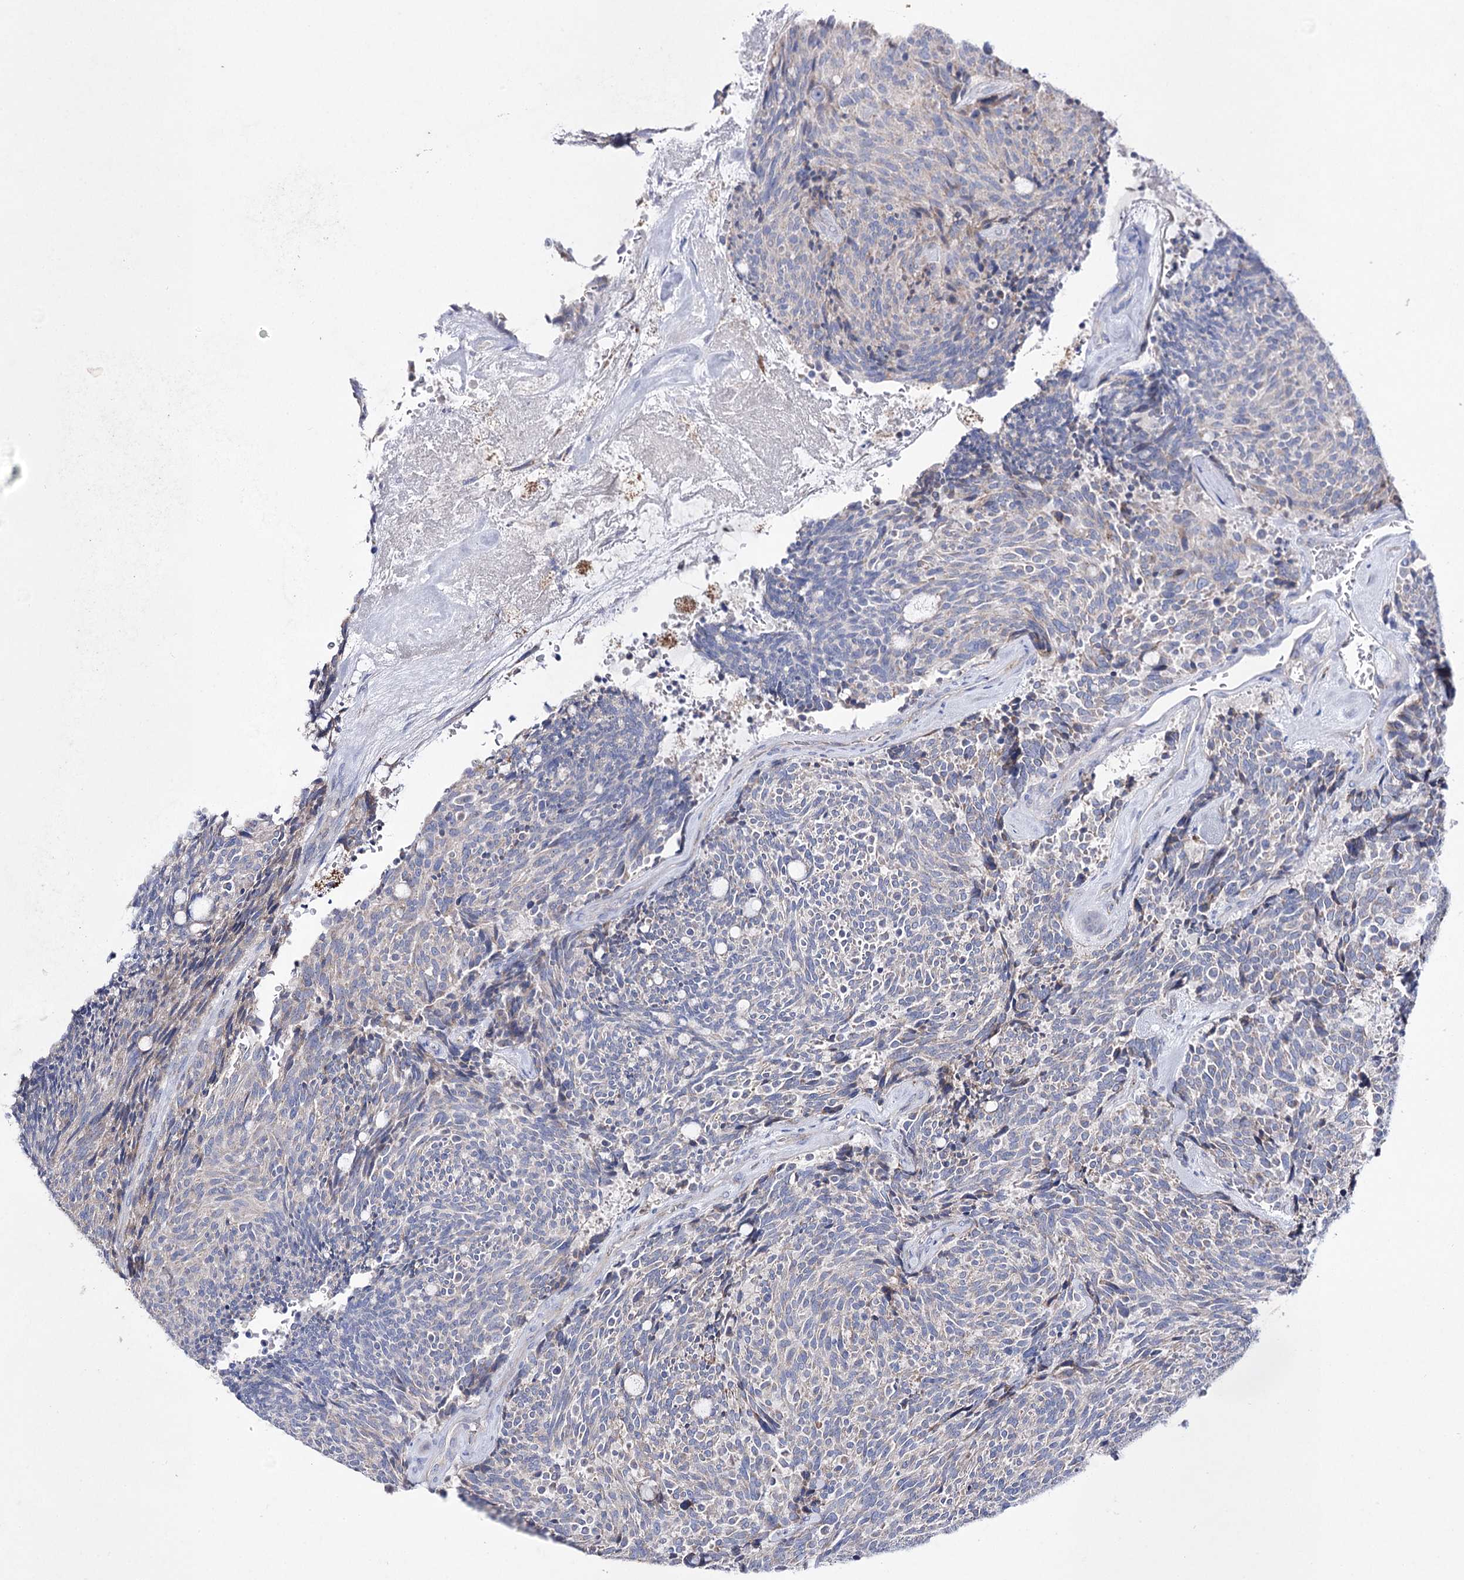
{"staining": {"intensity": "negative", "quantity": "none", "location": "none"}, "tissue": "carcinoid", "cell_type": "Tumor cells", "image_type": "cancer", "snomed": [{"axis": "morphology", "description": "Carcinoid, malignant, NOS"}, {"axis": "topography", "description": "Pancreas"}], "caption": "The micrograph reveals no staining of tumor cells in carcinoid.", "gene": "NAGLU", "patient": {"sex": "female", "age": 54}}